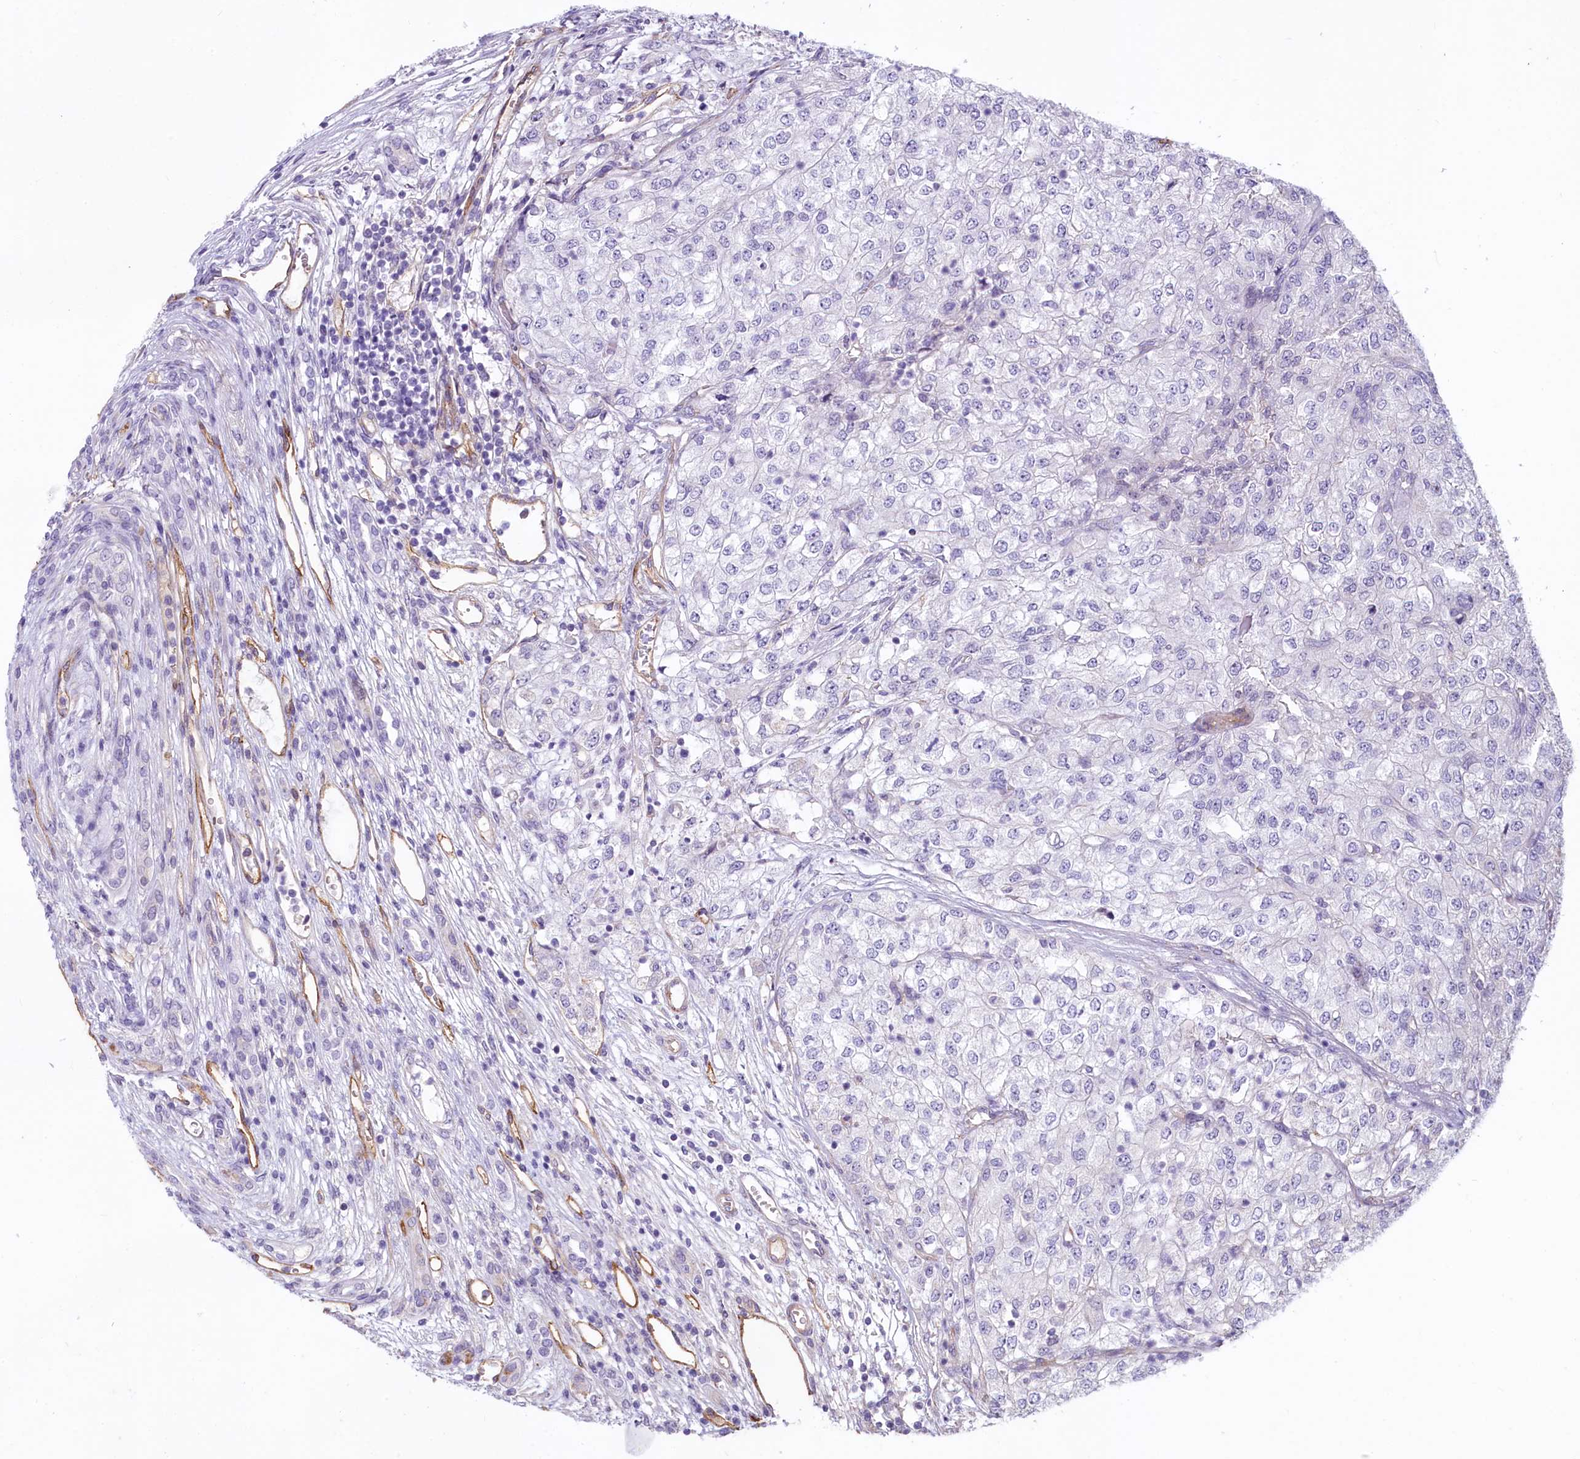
{"staining": {"intensity": "negative", "quantity": "none", "location": "none"}, "tissue": "renal cancer", "cell_type": "Tumor cells", "image_type": "cancer", "snomed": [{"axis": "morphology", "description": "Adenocarcinoma, NOS"}, {"axis": "topography", "description": "Kidney"}], "caption": "Immunohistochemistry (IHC) image of adenocarcinoma (renal) stained for a protein (brown), which reveals no positivity in tumor cells. Nuclei are stained in blue.", "gene": "PROCR", "patient": {"sex": "female", "age": 54}}